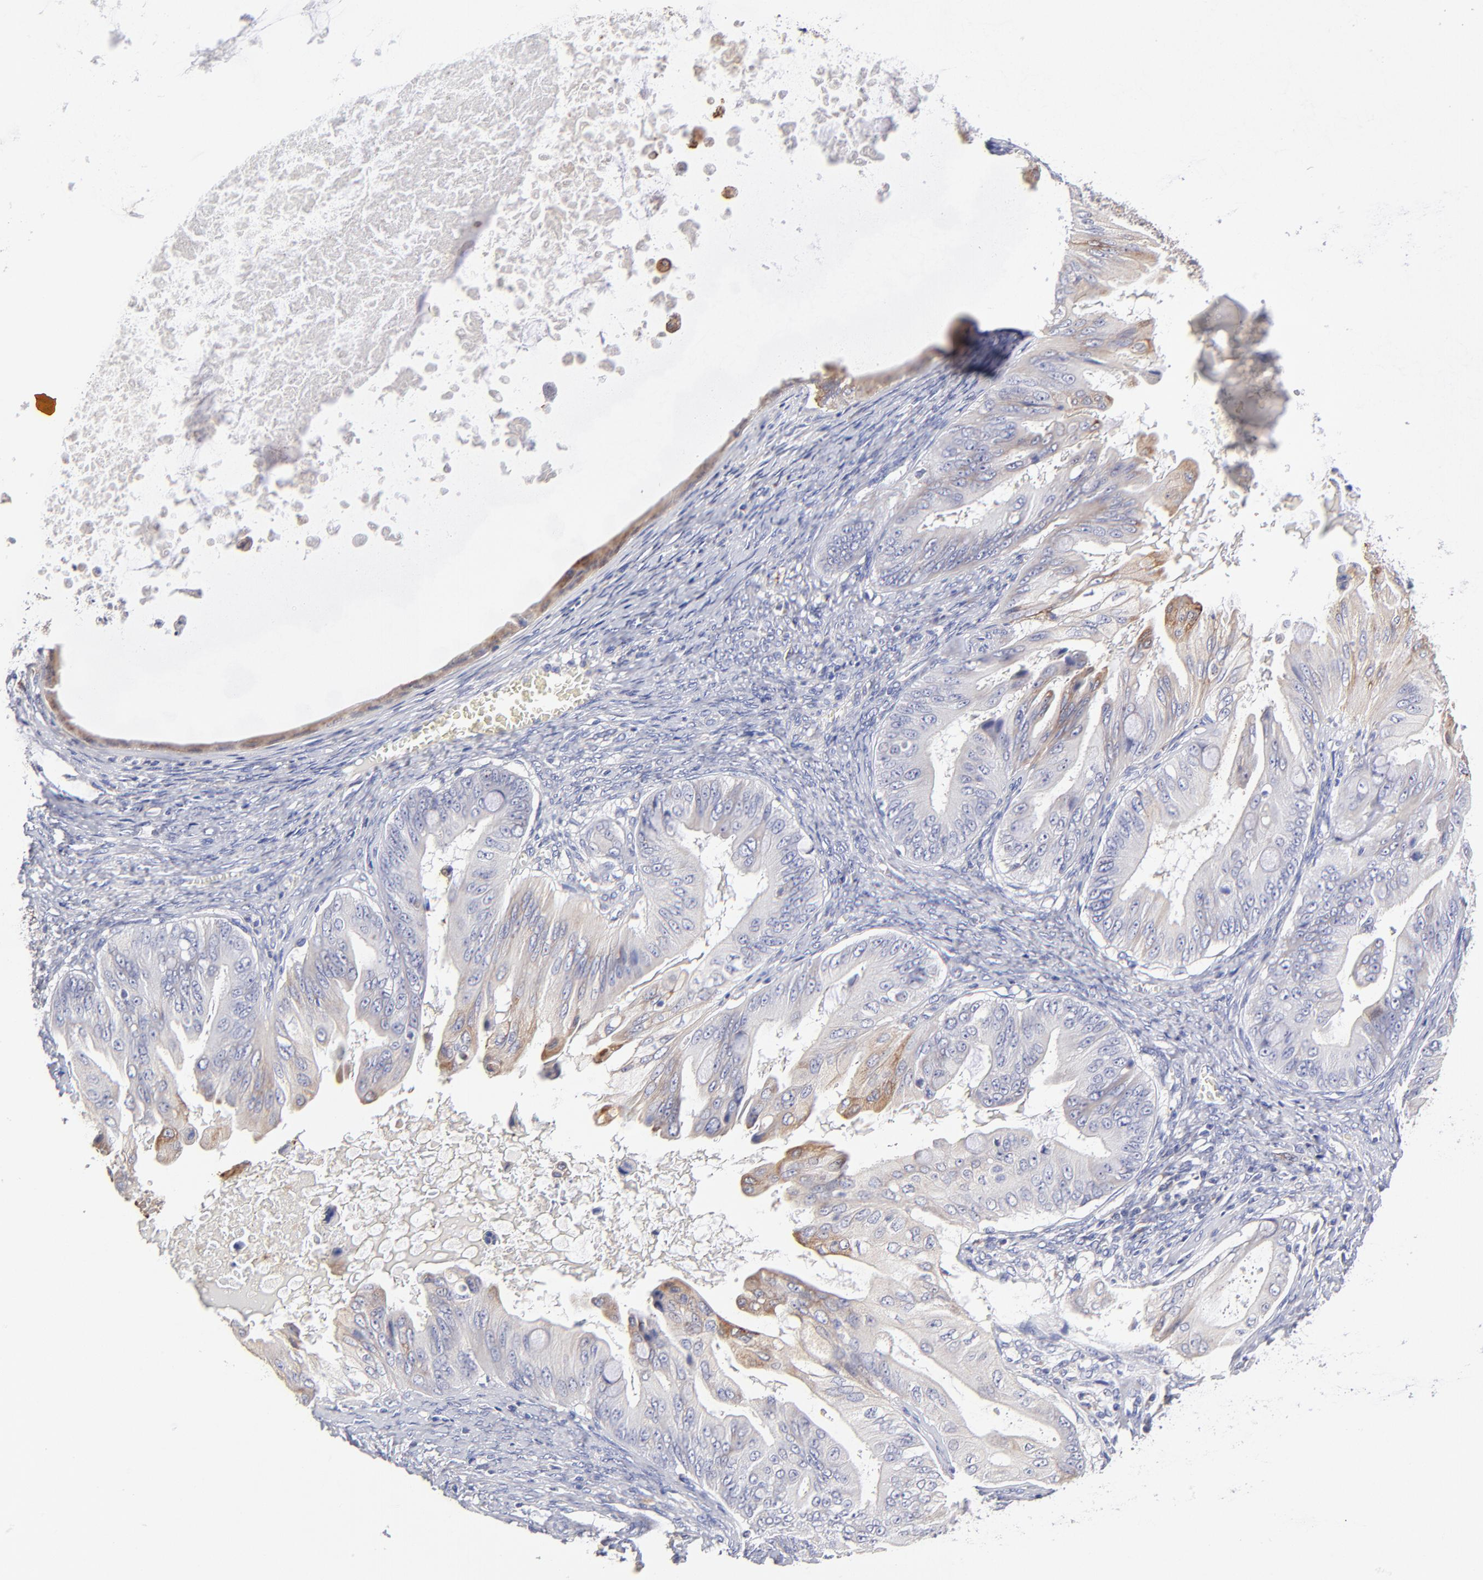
{"staining": {"intensity": "moderate", "quantity": "<25%", "location": "cytoplasmic/membranous"}, "tissue": "ovarian cancer", "cell_type": "Tumor cells", "image_type": "cancer", "snomed": [{"axis": "morphology", "description": "Cystadenocarcinoma, mucinous, NOS"}, {"axis": "topography", "description": "Ovary"}], "caption": "This is a photomicrograph of IHC staining of mucinous cystadenocarcinoma (ovarian), which shows moderate positivity in the cytoplasmic/membranous of tumor cells.", "gene": "GCSAM", "patient": {"sex": "female", "age": 37}}